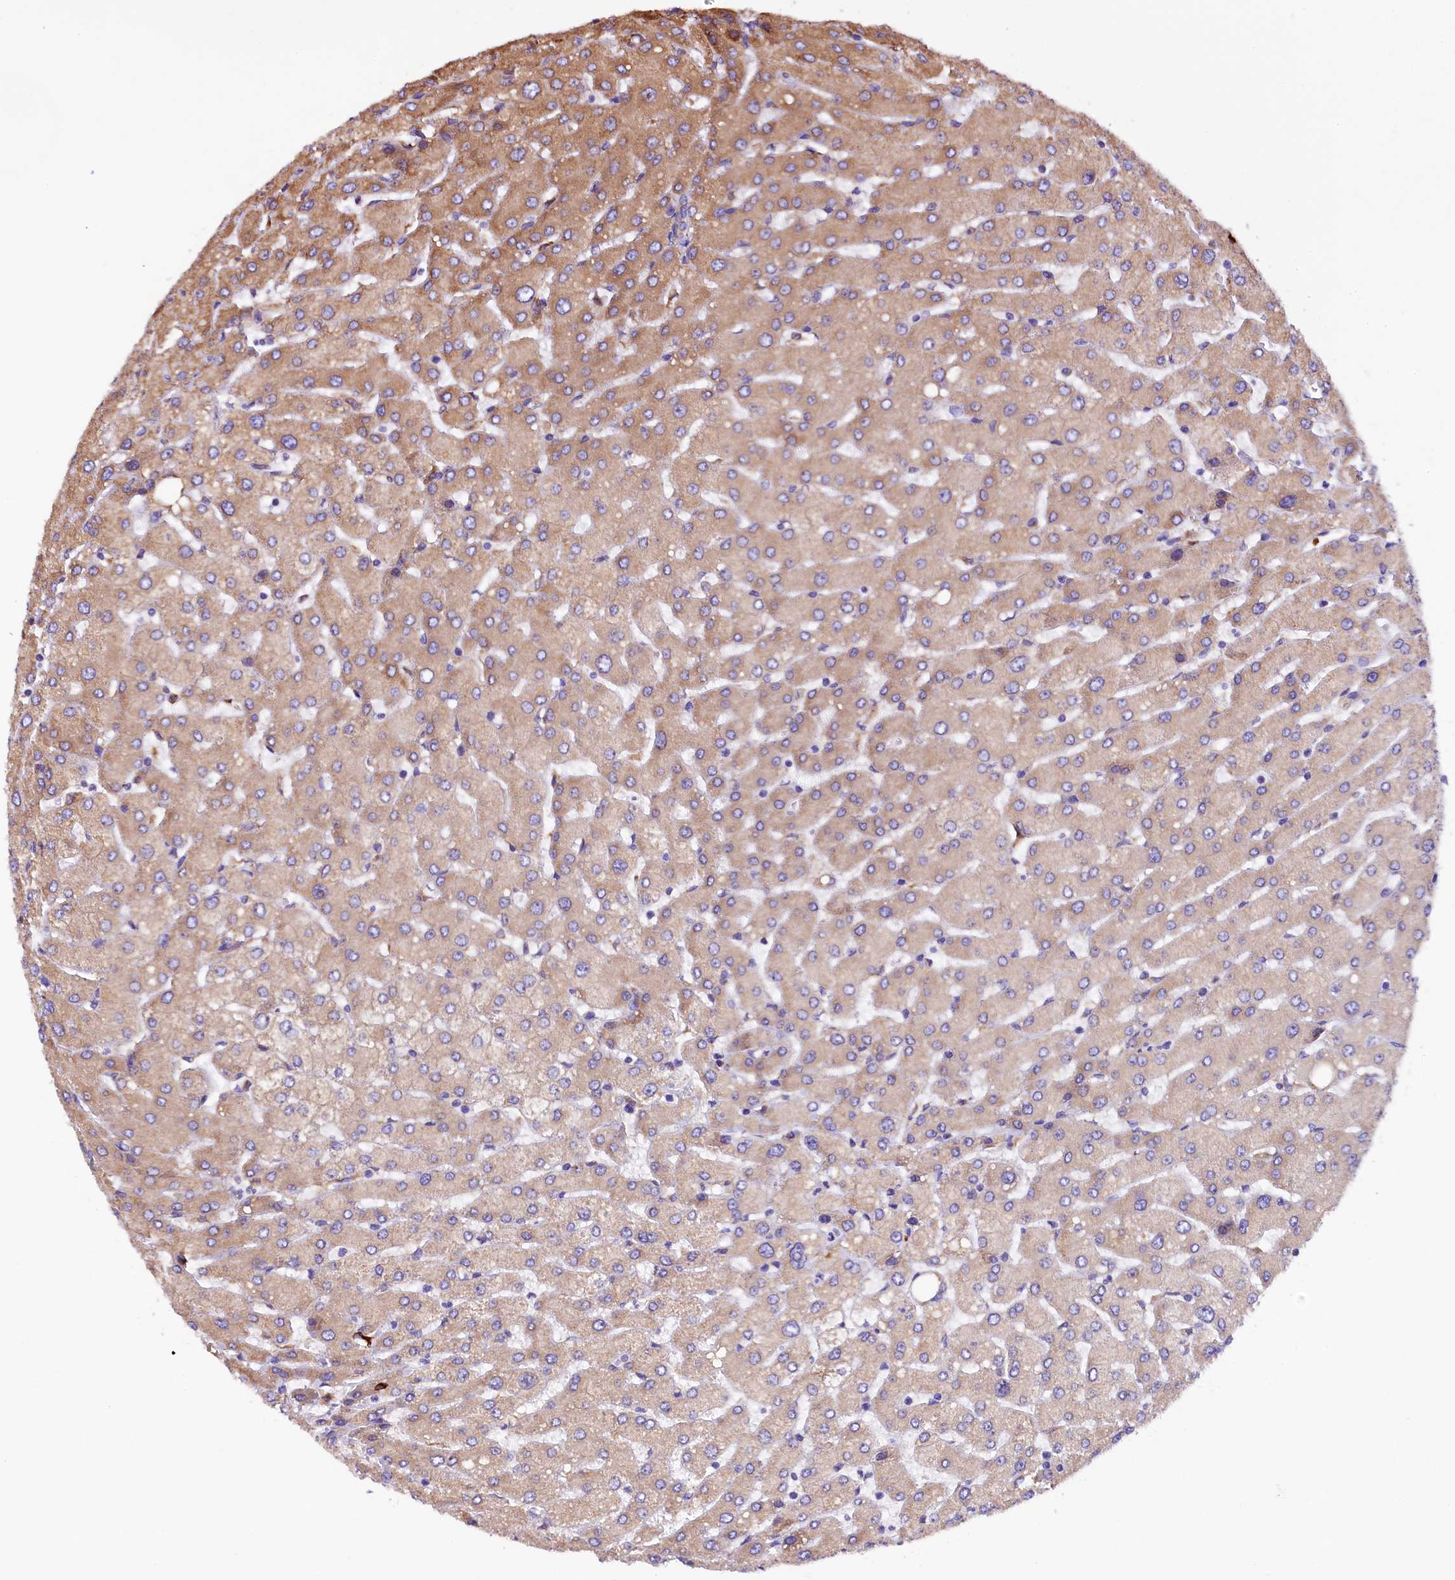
{"staining": {"intensity": "negative", "quantity": "none", "location": "none"}, "tissue": "liver", "cell_type": "Cholangiocytes", "image_type": "normal", "snomed": [{"axis": "morphology", "description": "Normal tissue, NOS"}, {"axis": "topography", "description": "Liver"}], "caption": "High magnification brightfield microscopy of benign liver stained with DAB (3,3'-diaminobenzidine) (brown) and counterstained with hematoxylin (blue): cholangiocytes show no significant positivity.", "gene": "CAPS2", "patient": {"sex": "male", "age": 55}}